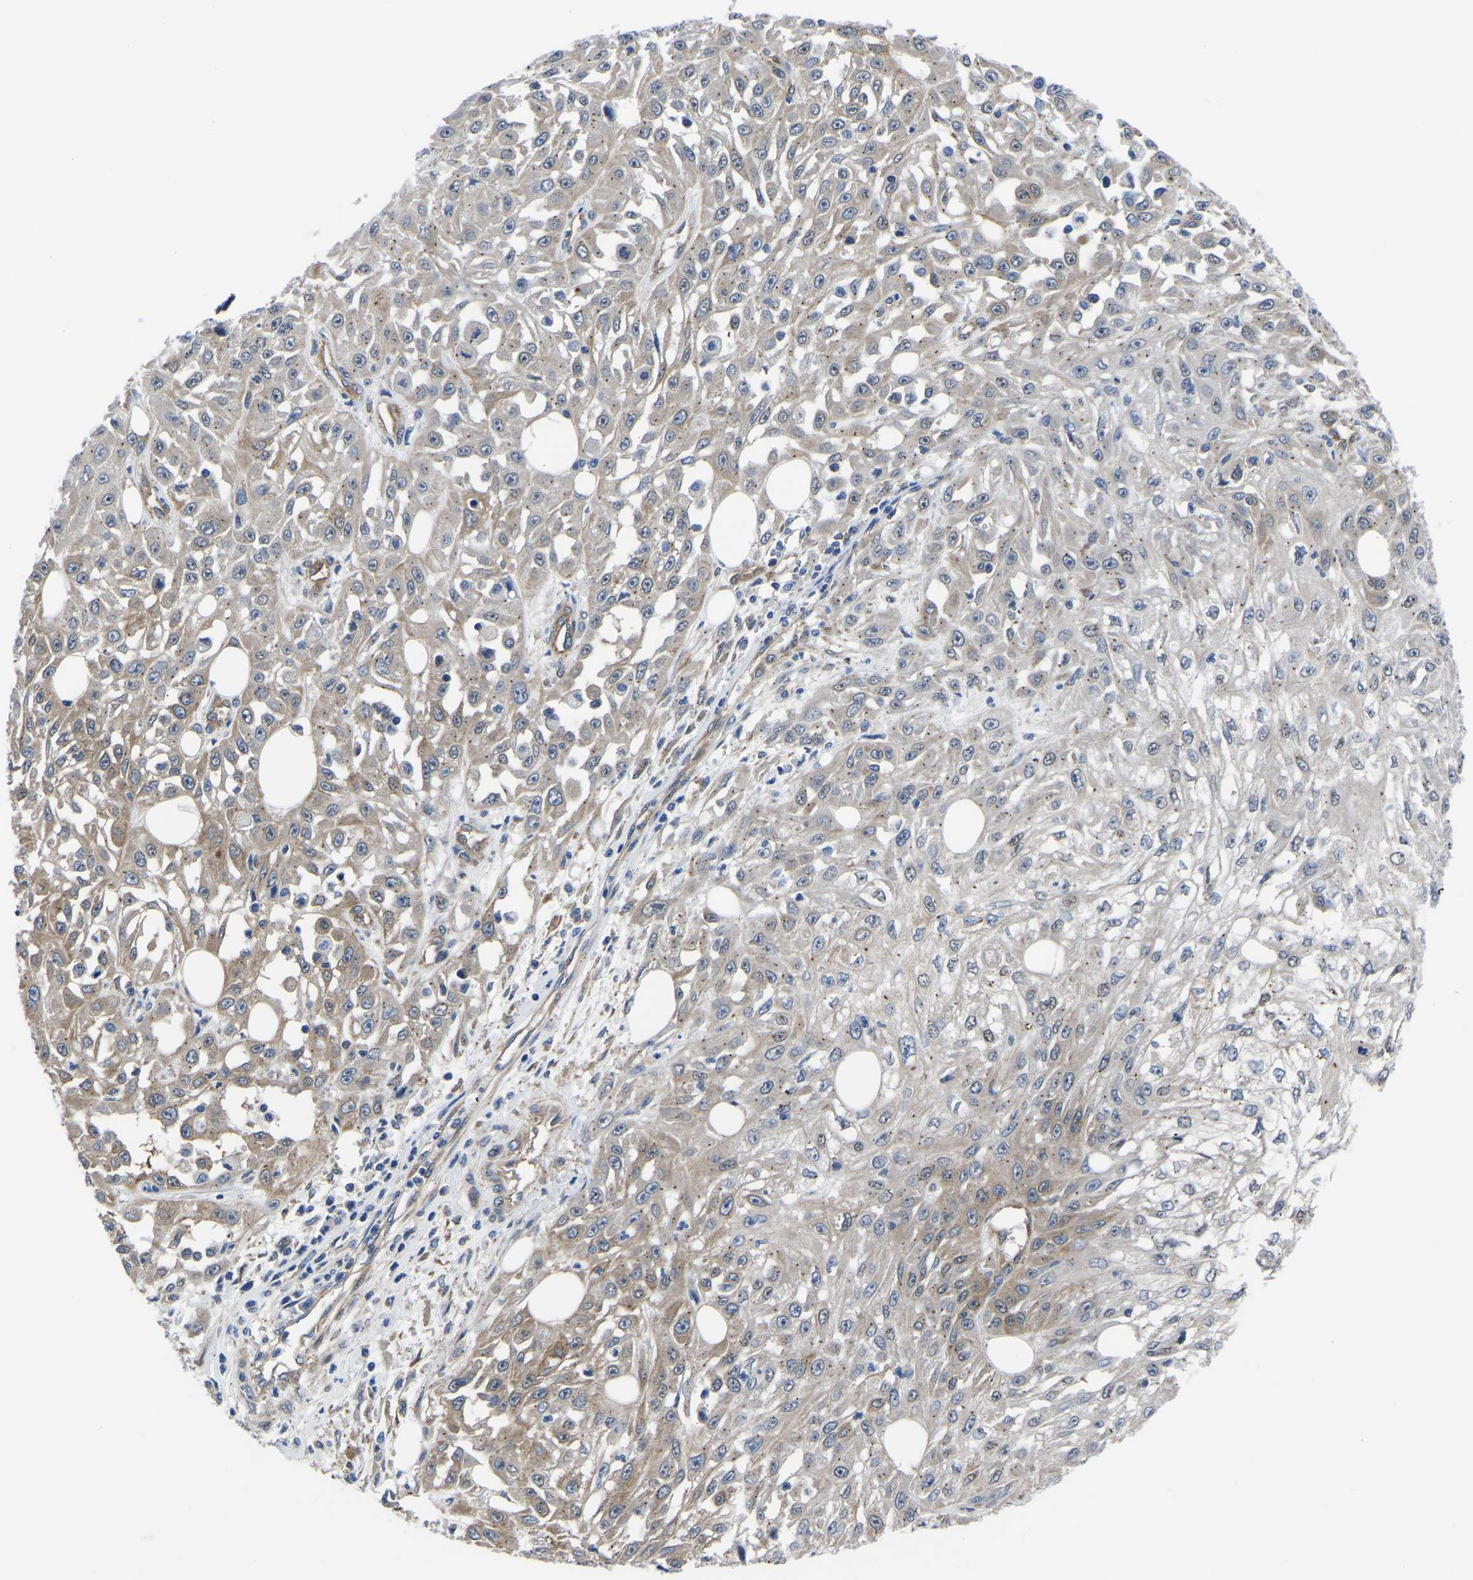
{"staining": {"intensity": "weak", "quantity": "25%-75%", "location": "cytoplasmic/membranous"}, "tissue": "skin cancer", "cell_type": "Tumor cells", "image_type": "cancer", "snomed": [{"axis": "morphology", "description": "Squamous cell carcinoma, NOS"}, {"axis": "morphology", "description": "Squamous cell carcinoma, metastatic, NOS"}, {"axis": "topography", "description": "Skin"}, {"axis": "topography", "description": "Lymph node"}], "caption": "The photomicrograph demonstrates staining of skin cancer (squamous cell carcinoma), revealing weak cytoplasmic/membranous protein staining (brown color) within tumor cells.", "gene": "TFG", "patient": {"sex": "male", "age": 75}}